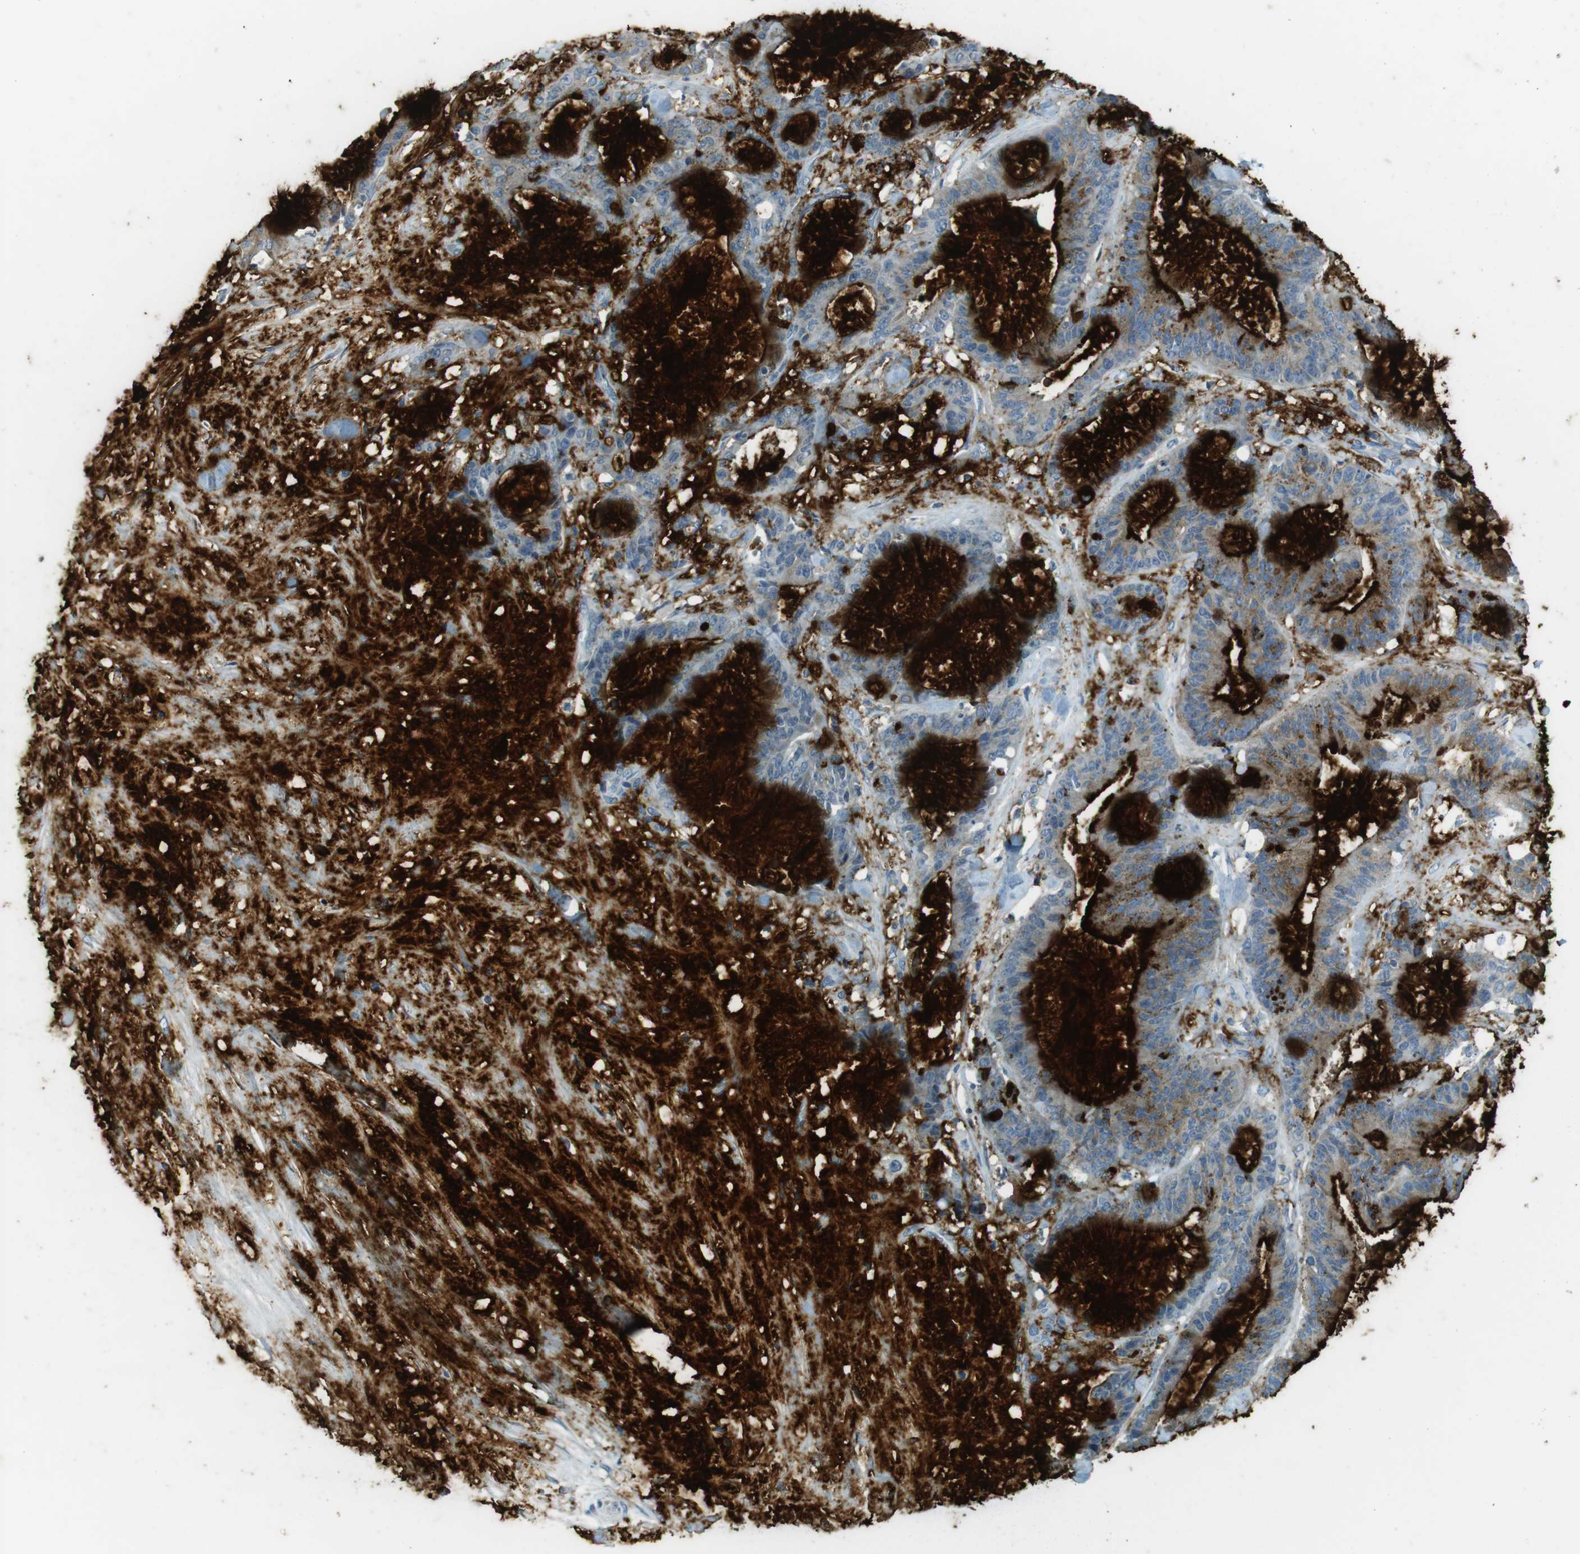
{"staining": {"intensity": "moderate", "quantity": "25%-75%", "location": "cytoplasmic/membranous"}, "tissue": "liver cancer", "cell_type": "Tumor cells", "image_type": "cancer", "snomed": [{"axis": "morphology", "description": "Cholangiocarcinoma"}, {"axis": "topography", "description": "Liver"}], "caption": "Cholangiocarcinoma (liver) stained for a protein reveals moderate cytoplasmic/membranous positivity in tumor cells.", "gene": "MUC5B", "patient": {"sex": "female", "age": 73}}